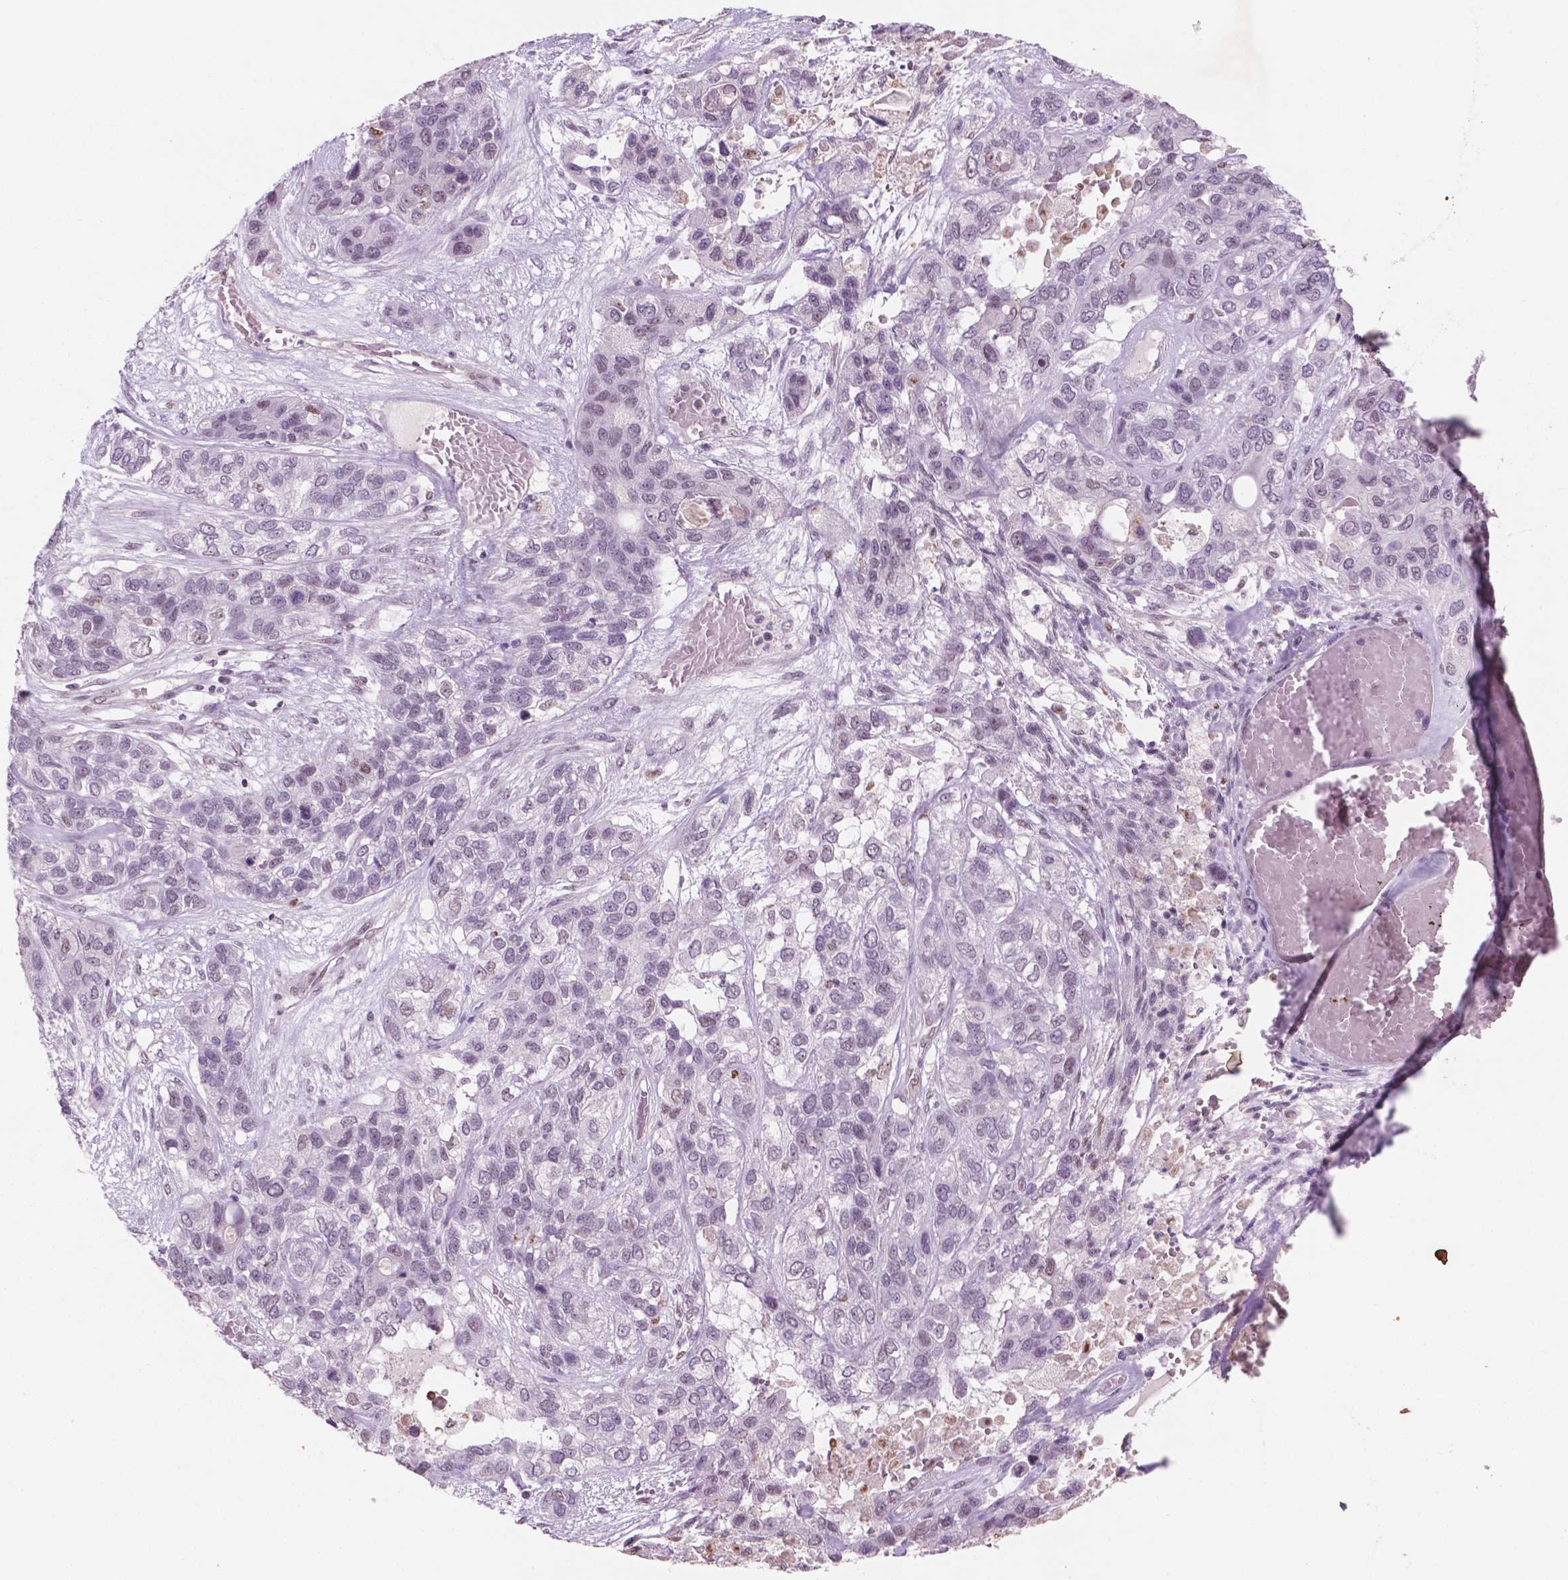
{"staining": {"intensity": "negative", "quantity": "none", "location": "none"}, "tissue": "lung cancer", "cell_type": "Tumor cells", "image_type": "cancer", "snomed": [{"axis": "morphology", "description": "Squamous cell carcinoma, NOS"}, {"axis": "topography", "description": "Lung"}], "caption": "Immunohistochemical staining of human squamous cell carcinoma (lung) displays no significant staining in tumor cells.", "gene": "CTR9", "patient": {"sex": "female", "age": 70}}